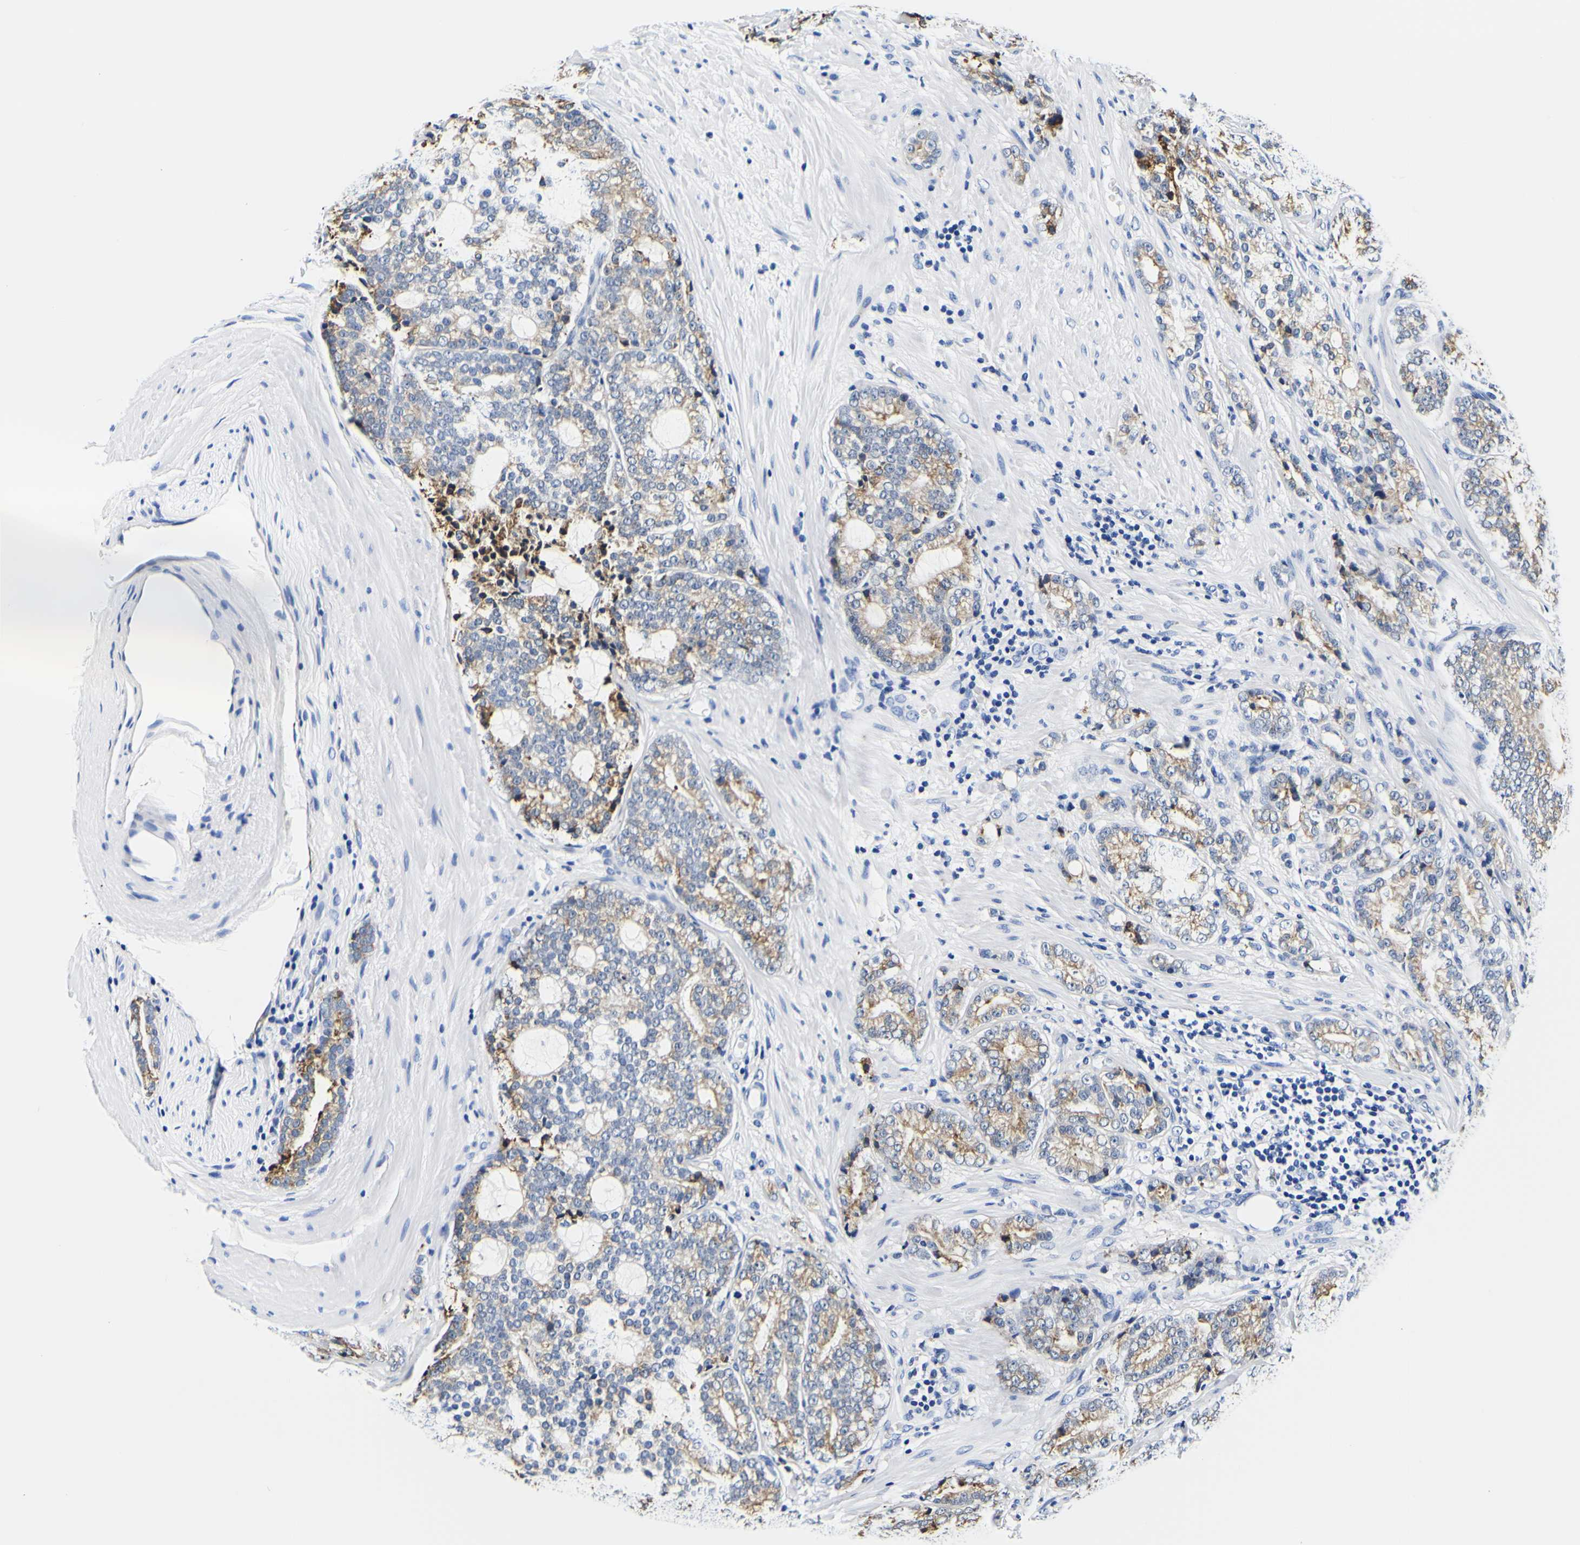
{"staining": {"intensity": "weak", "quantity": ">75%", "location": "cytoplasmic/membranous"}, "tissue": "prostate cancer", "cell_type": "Tumor cells", "image_type": "cancer", "snomed": [{"axis": "morphology", "description": "Adenocarcinoma, High grade"}, {"axis": "topography", "description": "Prostate"}], "caption": "This histopathology image demonstrates immunohistochemistry (IHC) staining of adenocarcinoma (high-grade) (prostate), with low weak cytoplasmic/membranous positivity in approximately >75% of tumor cells.", "gene": "P4HB", "patient": {"sex": "male", "age": 61}}